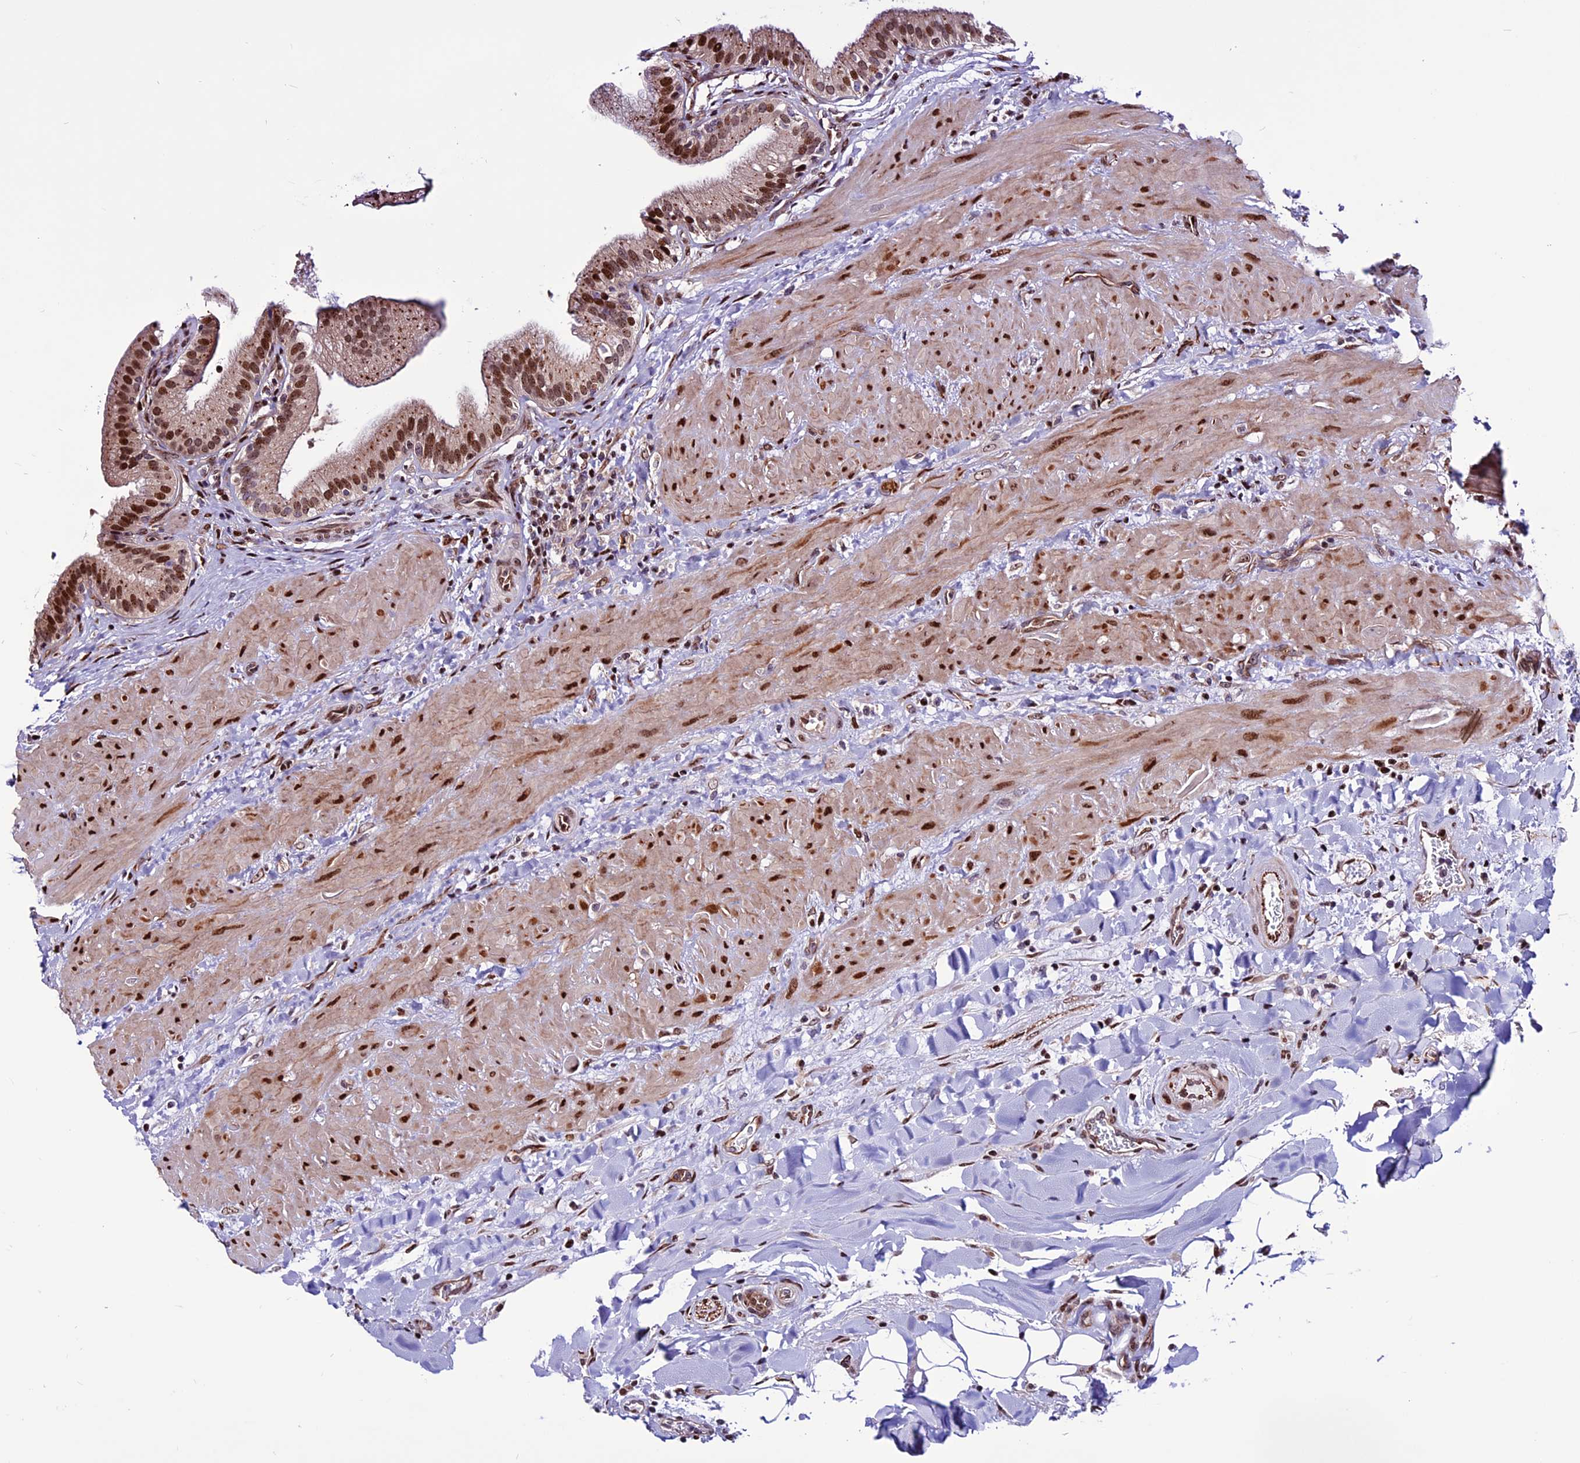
{"staining": {"intensity": "moderate", "quantity": ">75%", "location": "nuclear"}, "tissue": "gallbladder", "cell_type": "Glandular cells", "image_type": "normal", "snomed": [{"axis": "morphology", "description": "Normal tissue, NOS"}, {"axis": "topography", "description": "Gallbladder"}], "caption": "Brown immunohistochemical staining in normal human gallbladder displays moderate nuclear staining in about >75% of glandular cells. The staining was performed using DAB (3,3'-diaminobenzidine) to visualize the protein expression in brown, while the nuclei were stained in blue with hematoxylin (Magnification: 20x).", "gene": "RINL", "patient": {"sex": "male", "age": 24}}